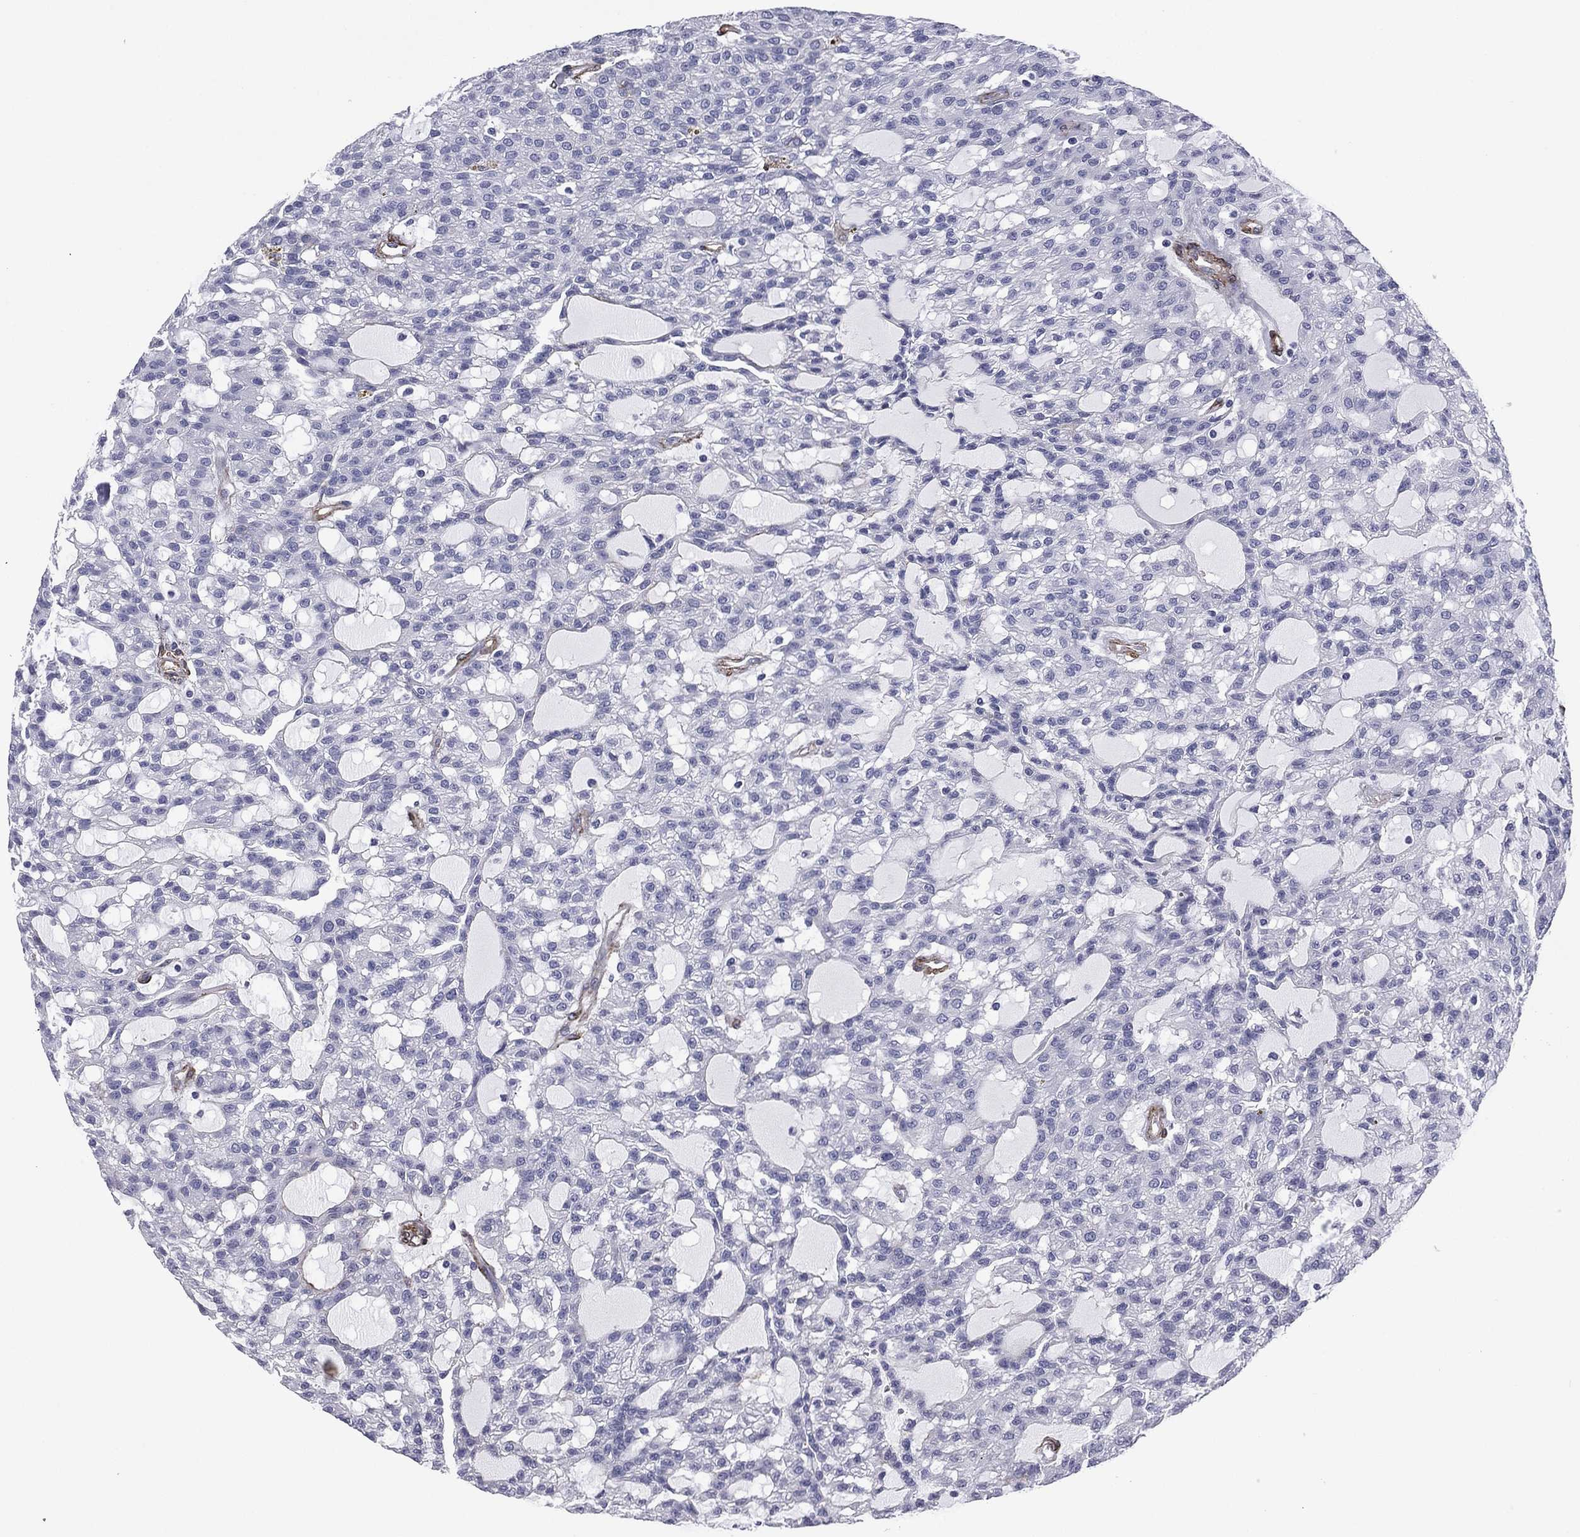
{"staining": {"intensity": "negative", "quantity": "none", "location": "none"}, "tissue": "renal cancer", "cell_type": "Tumor cells", "image_type": "cancer", "snomed": [{"axis": "morphology", "description": "Adenocarcinoma, NOS"}, {"axis": "topography", "description": "Kidney"}], "caption": "Photomicrograph shows no protein expression in tumor cells of renal cancer (adenocarcinoma) tissue.", "gene": "CAVIN3", "patient": {"sex": "male", "age": 63}}